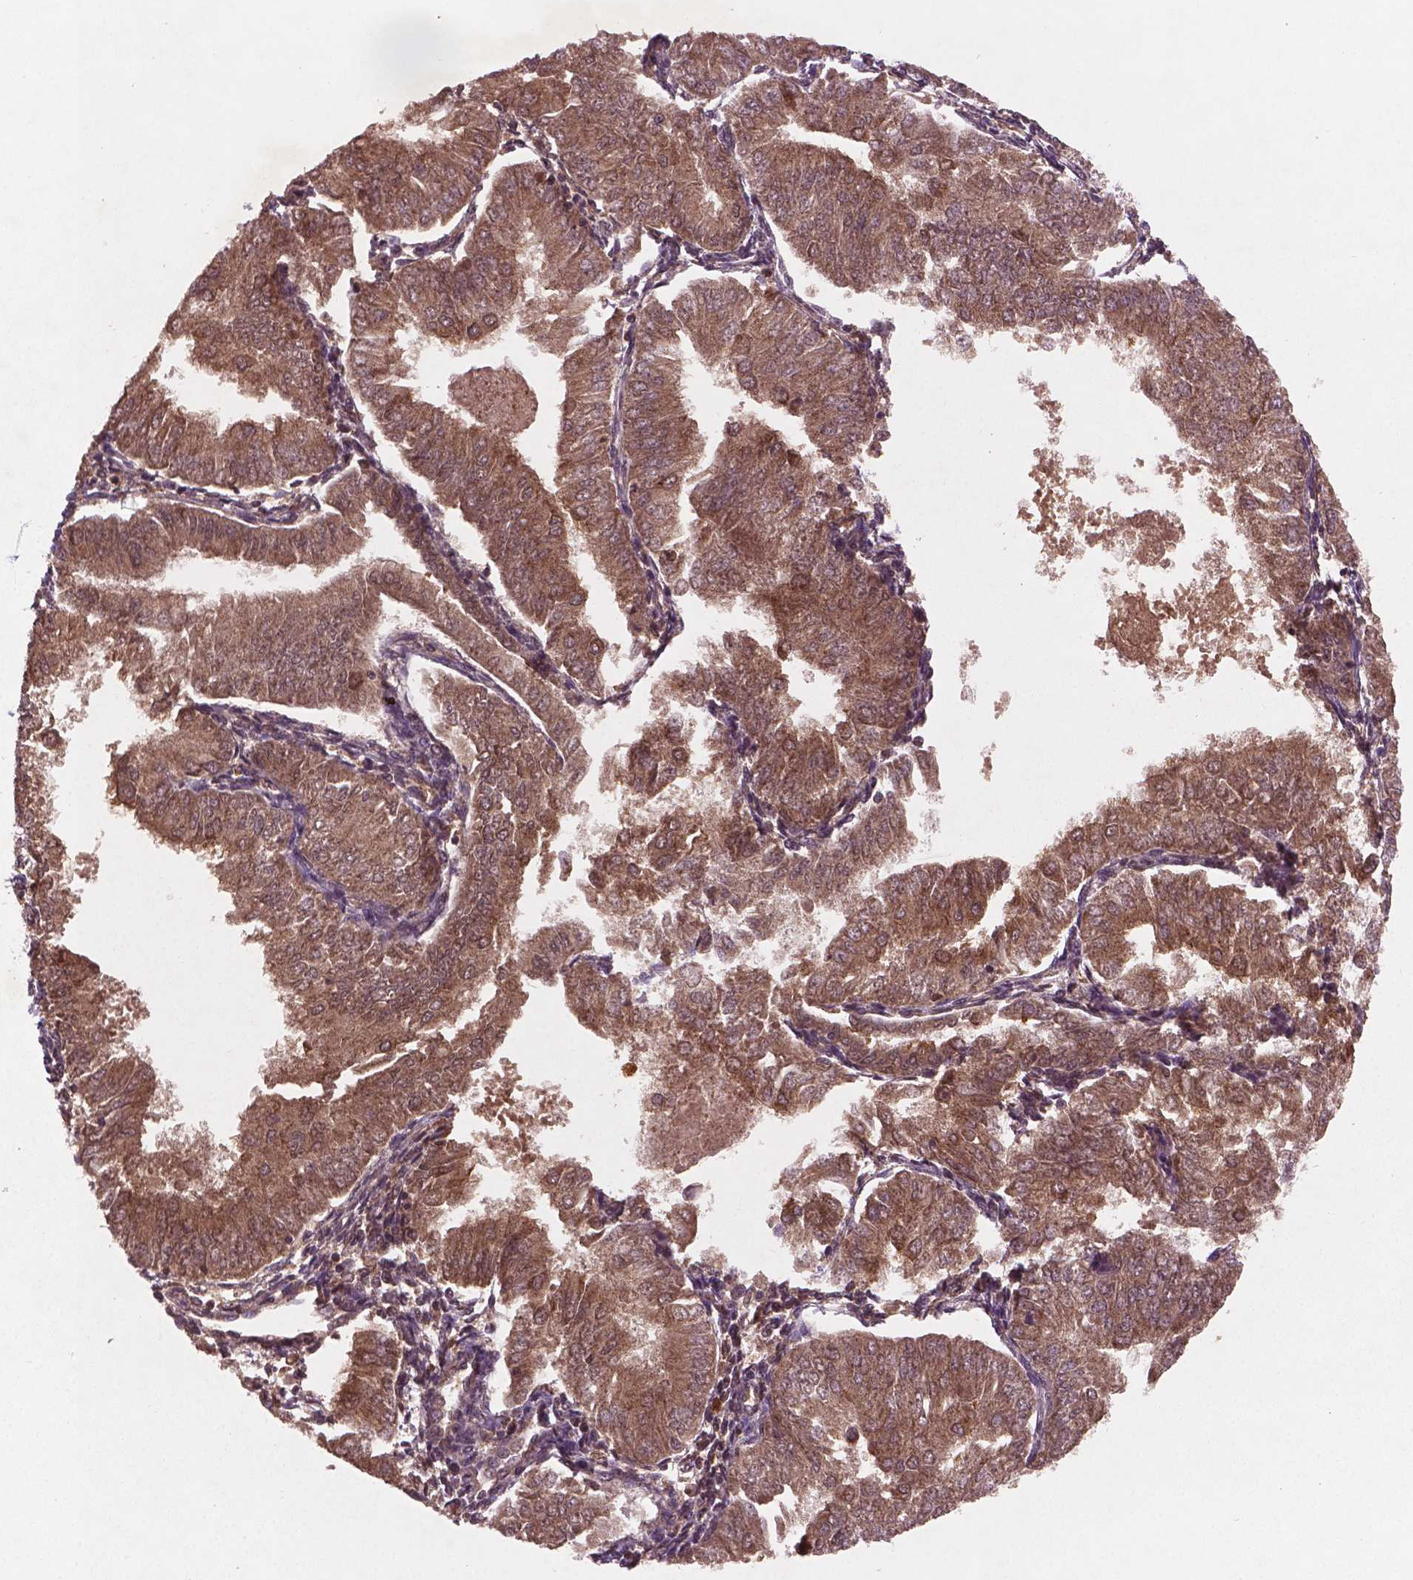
{"staining": {"intensity": "moderate", "quantity": ">75%", "location": "cytoplasmic/membranous"}, "tissue": "endometrial cancer", "cell_type": "Tumor cells", "image_type": "cancer", "snomed": [{"axis": "morphology", "description": "Adenocarcinoma, NOS"}, {"axis": "topography", "description": "Endometrium"}], "caption": "An image of endometrial adenocarcinoma stained for a protein reveals moderate cytoplasmic/membranous brown staining in tumor cells.", "gene": "NIPAL2", "patient": {"sex": "female", "age": 53}}